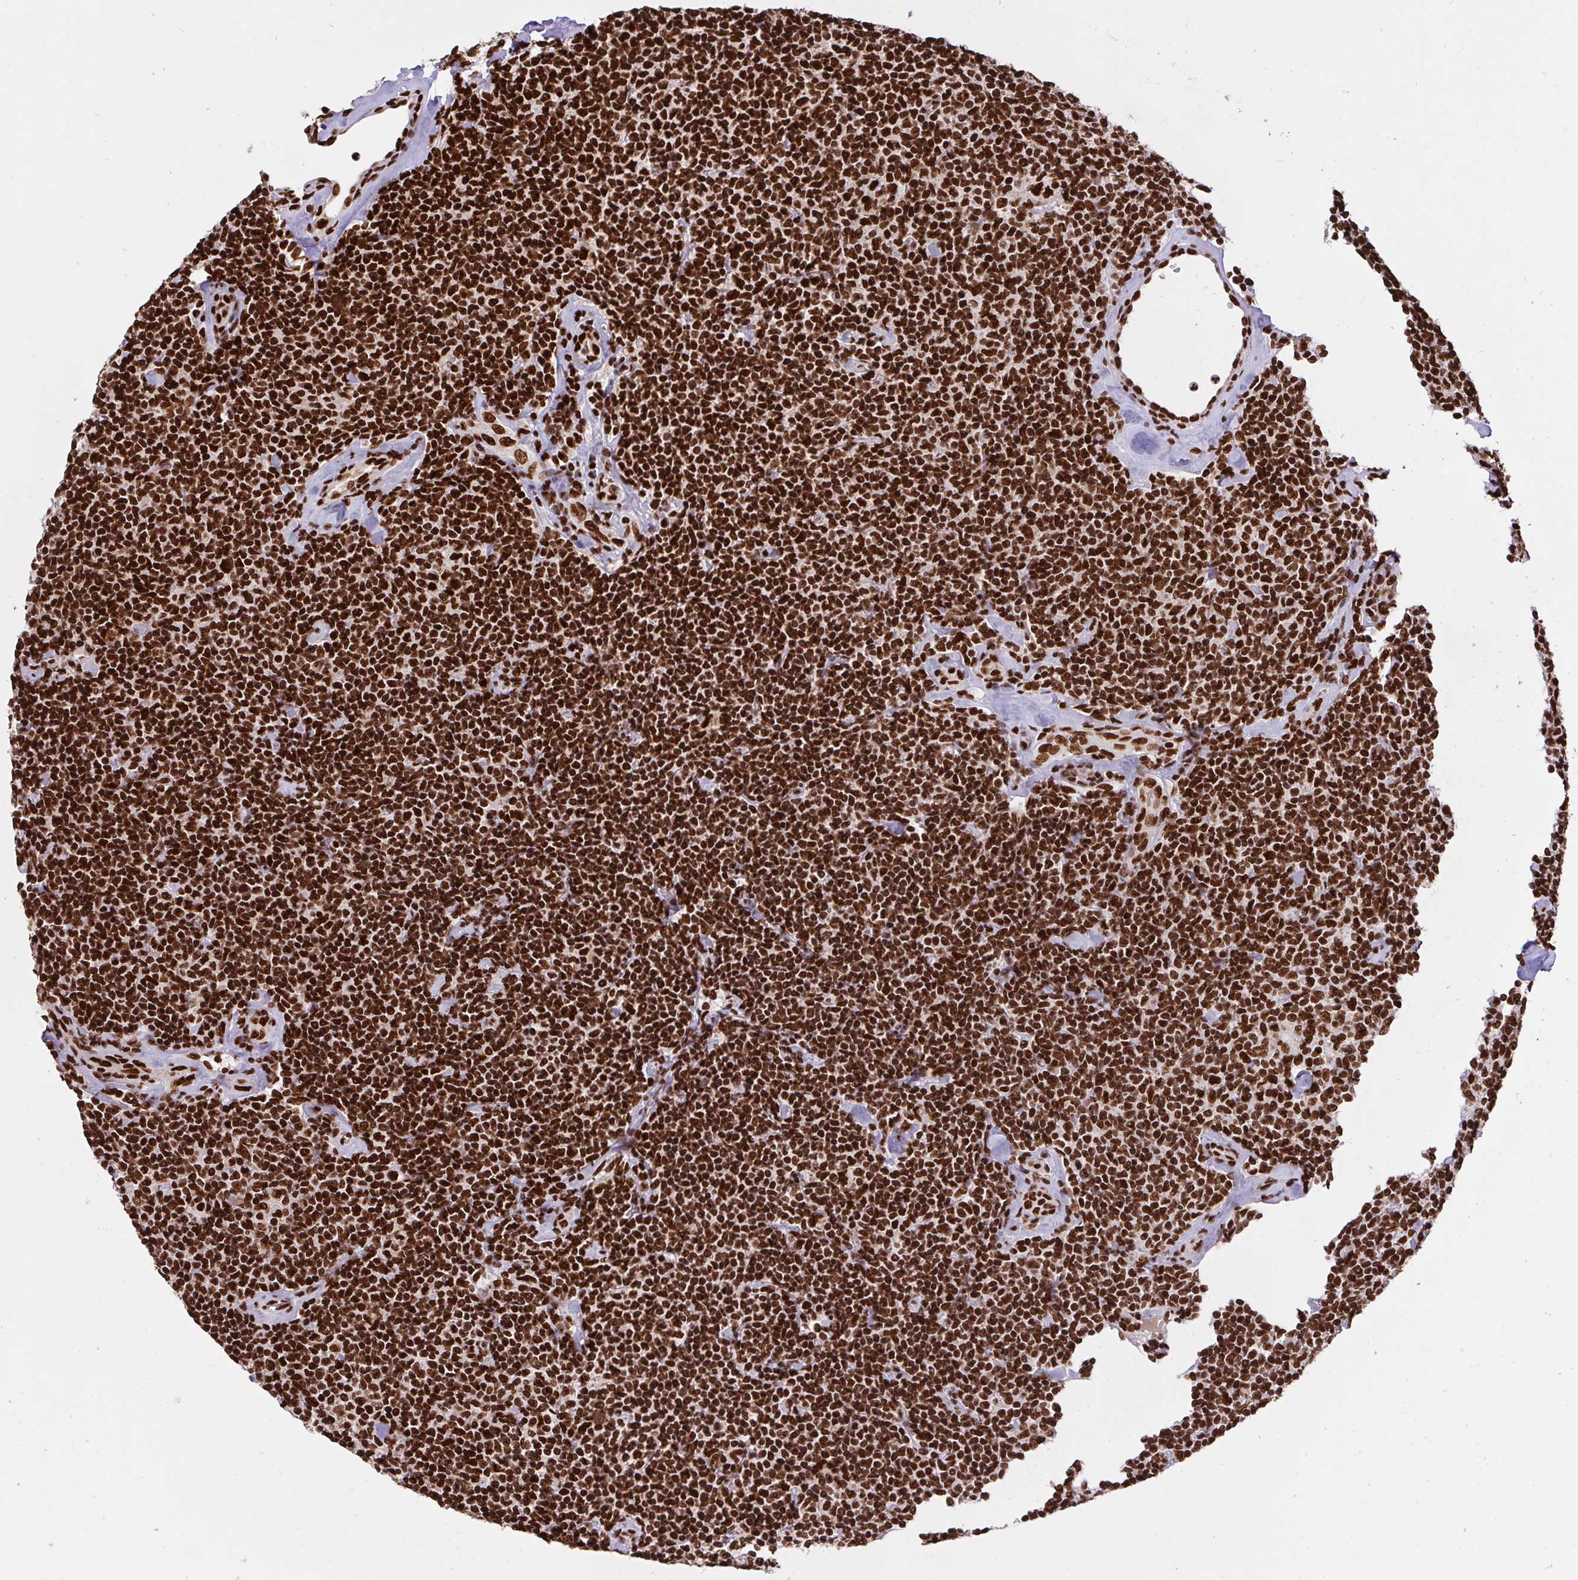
{"staining": {"intensity": "strong", "quantity": ">75%", "location": "nuclear"}, "tissue": "lymphoma", "cell_type": "Tumor cells", "image_type": "cancer", "snomed": [{"axis": "morphology", "description": "Malignant lymphoma, non-Hodgkin's type, Low grade"}, {"axis": "topography", "description": "Lymph node"}], "caption": "A photomicrograph showing strong nuclear staining in approximately >75% of tumor cells in low-grade malignant lymphoma, non-Hodgkin's type, as visualized by brown immunohistochemical staining.", "gene": "HNRNPL", "patient": {"sex": "female", "age": 56}}